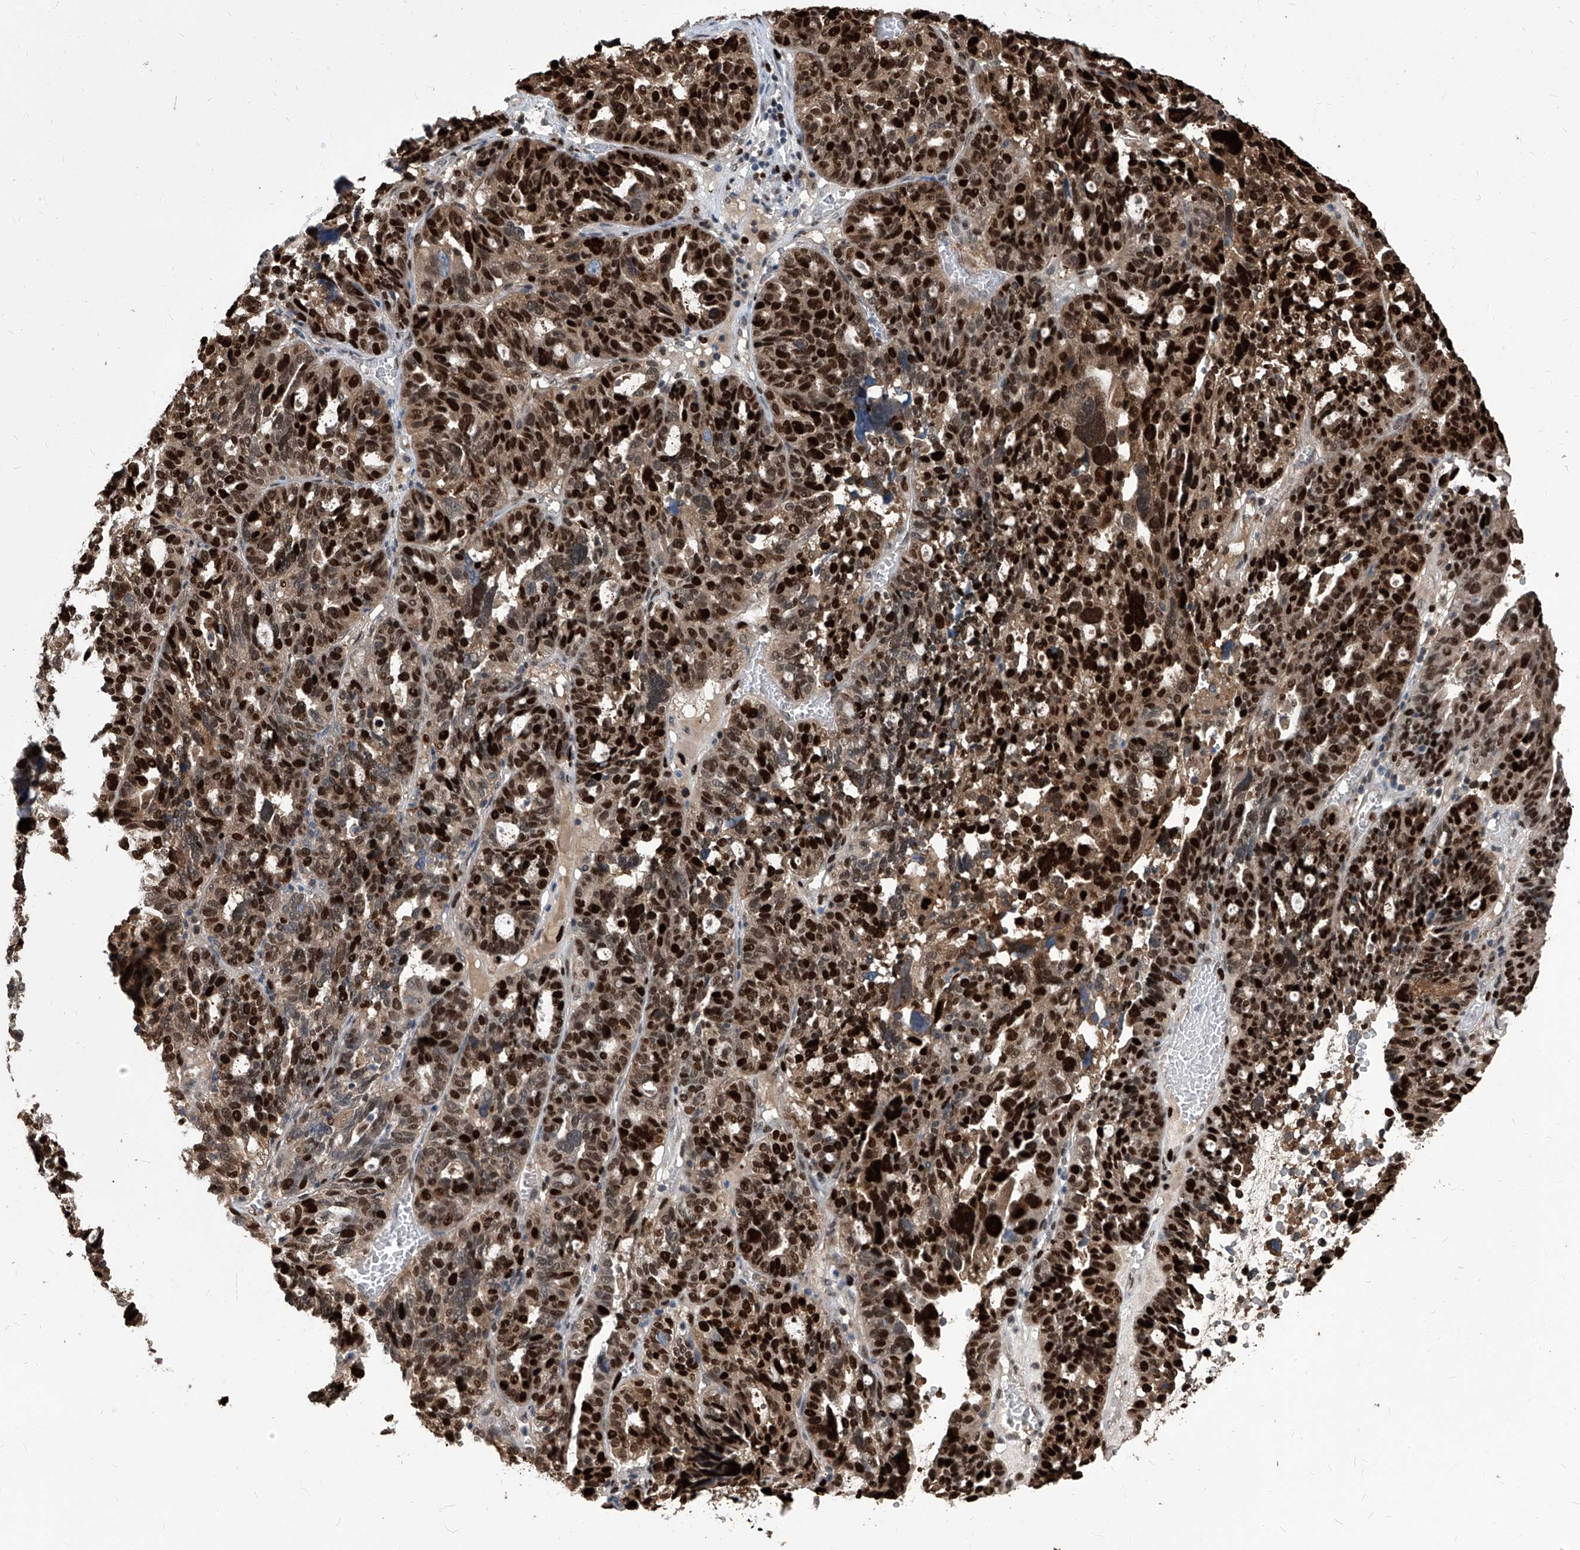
{"staining": {"intensity": "strong", "quantity": ">75%", "location": "cytoplasmic/membranous,nuclear"}, "tissue": "ovarian cancer", "cell_type": "Tumor cells", "image_type": "cancer", "snomed": [{"axis": "morphology", "description": "Cystadenocarcinoma, serous, NOS"}, {"axis": "topography", "description": "Ovary"}], "caption": "Immunohistochemical staining of serous cystadenocarcinoma (ovarian) reveals high levels of strong cytoplasmic/membranous and nuclear protein expression in about >75% of tumor cells. (IHC, brightfield microscopy, high magnification).", "gene": "PCNA", "patient": {"sex": "female", "age": 59}}